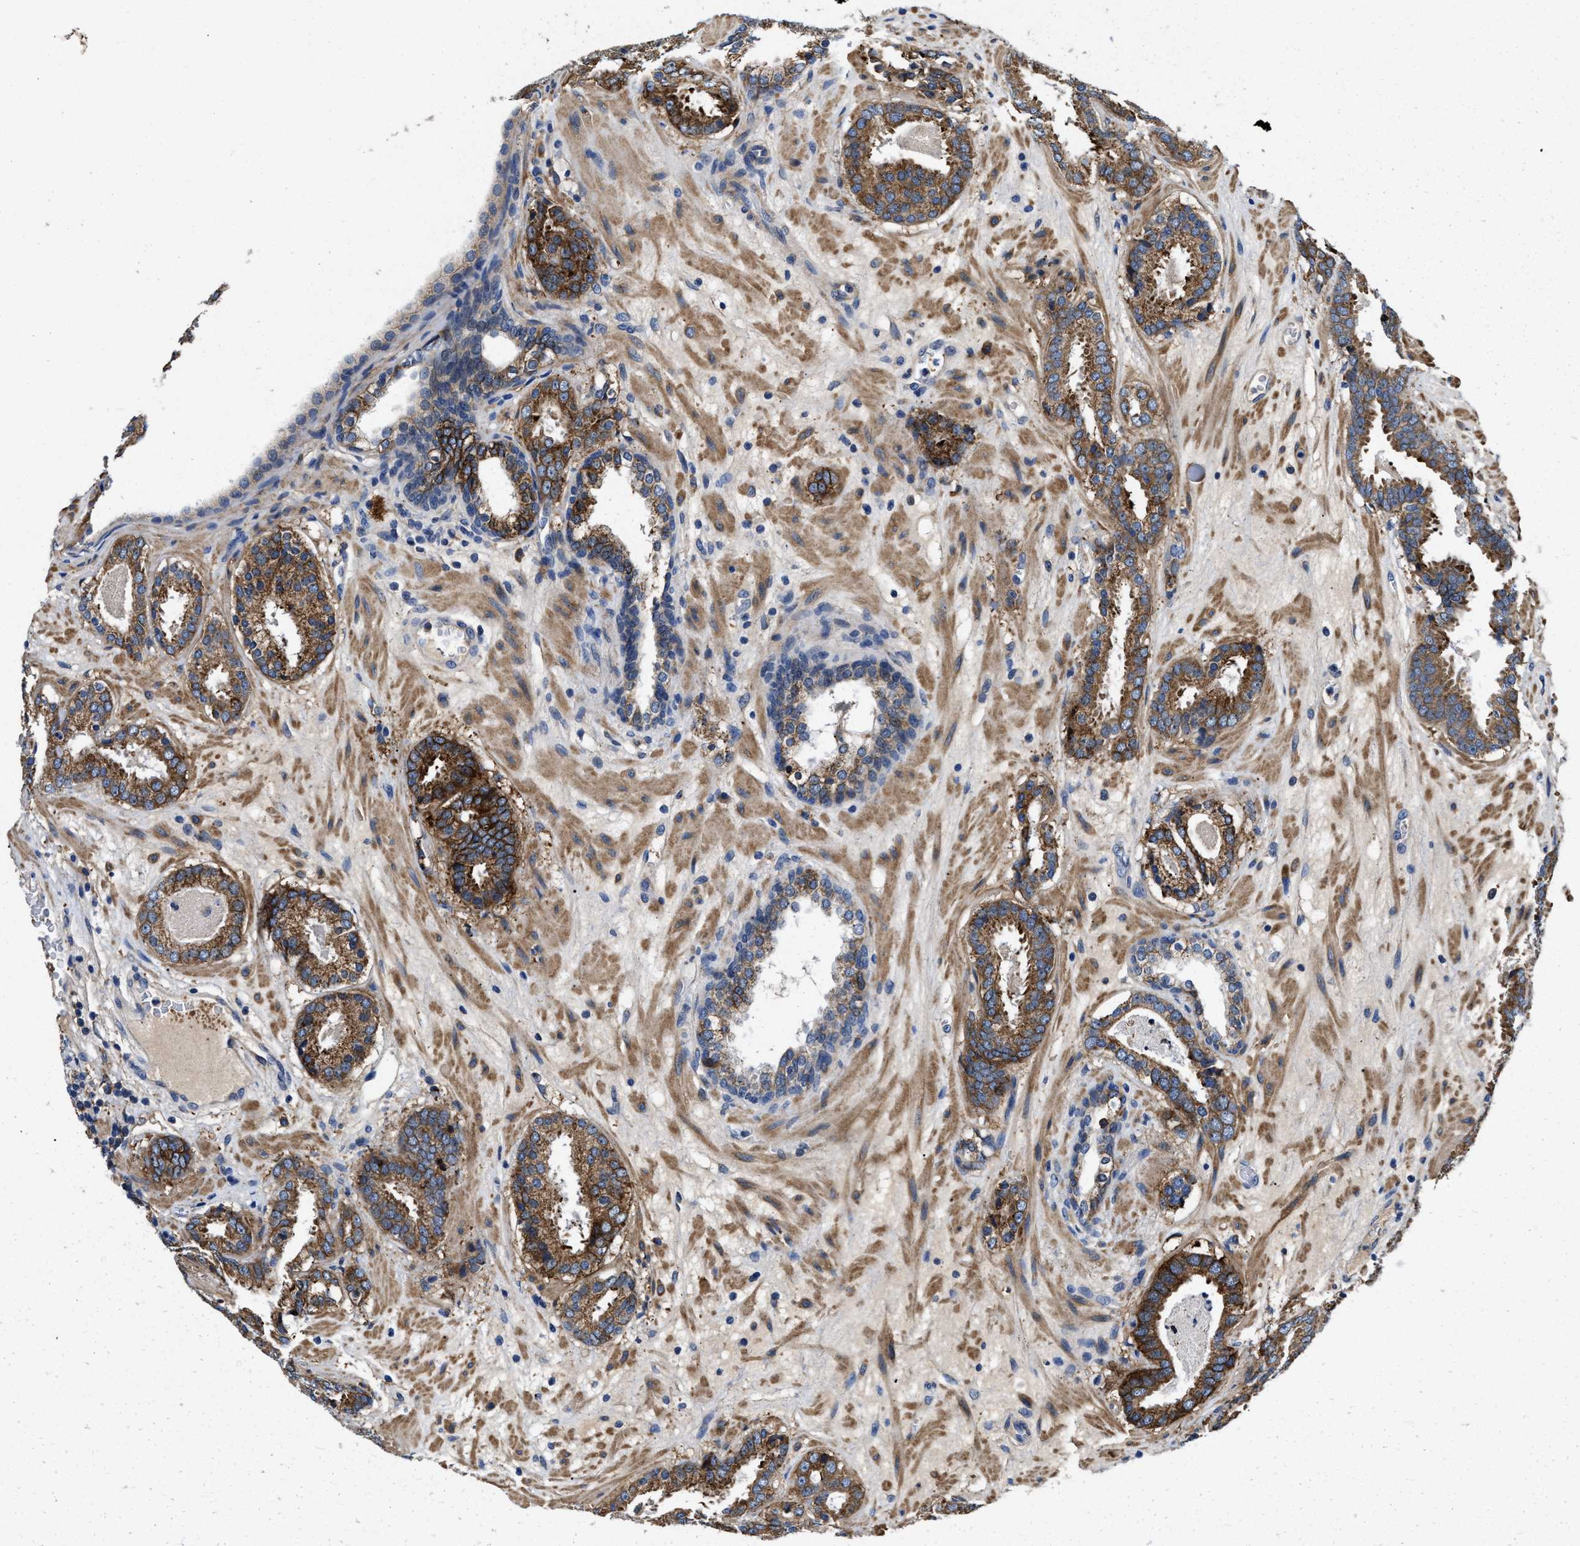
{"staining": {"intensity": "moderate", "quantity": ">75%", "location": "cytoplasmic/membranous"}, "tissue": "prostate cancer", "cell_type": "Tumor cells", "image_type": "cancer", "snomed": [{"axis": "morphology", "description": "Adenocarcinoma, Low grade"}, {"axis": "topography", "description": "Prostate"}], "caption": "Prostate cancer (adenocarcinoma (low-grade)) was stained to show a protein in brown. There is medium levels of moderate cytoplasmic/membranous staining in about >75% of tumor cells.", "gene": "SLC12A2", "patient": {"sex": "male", "age": 69}}